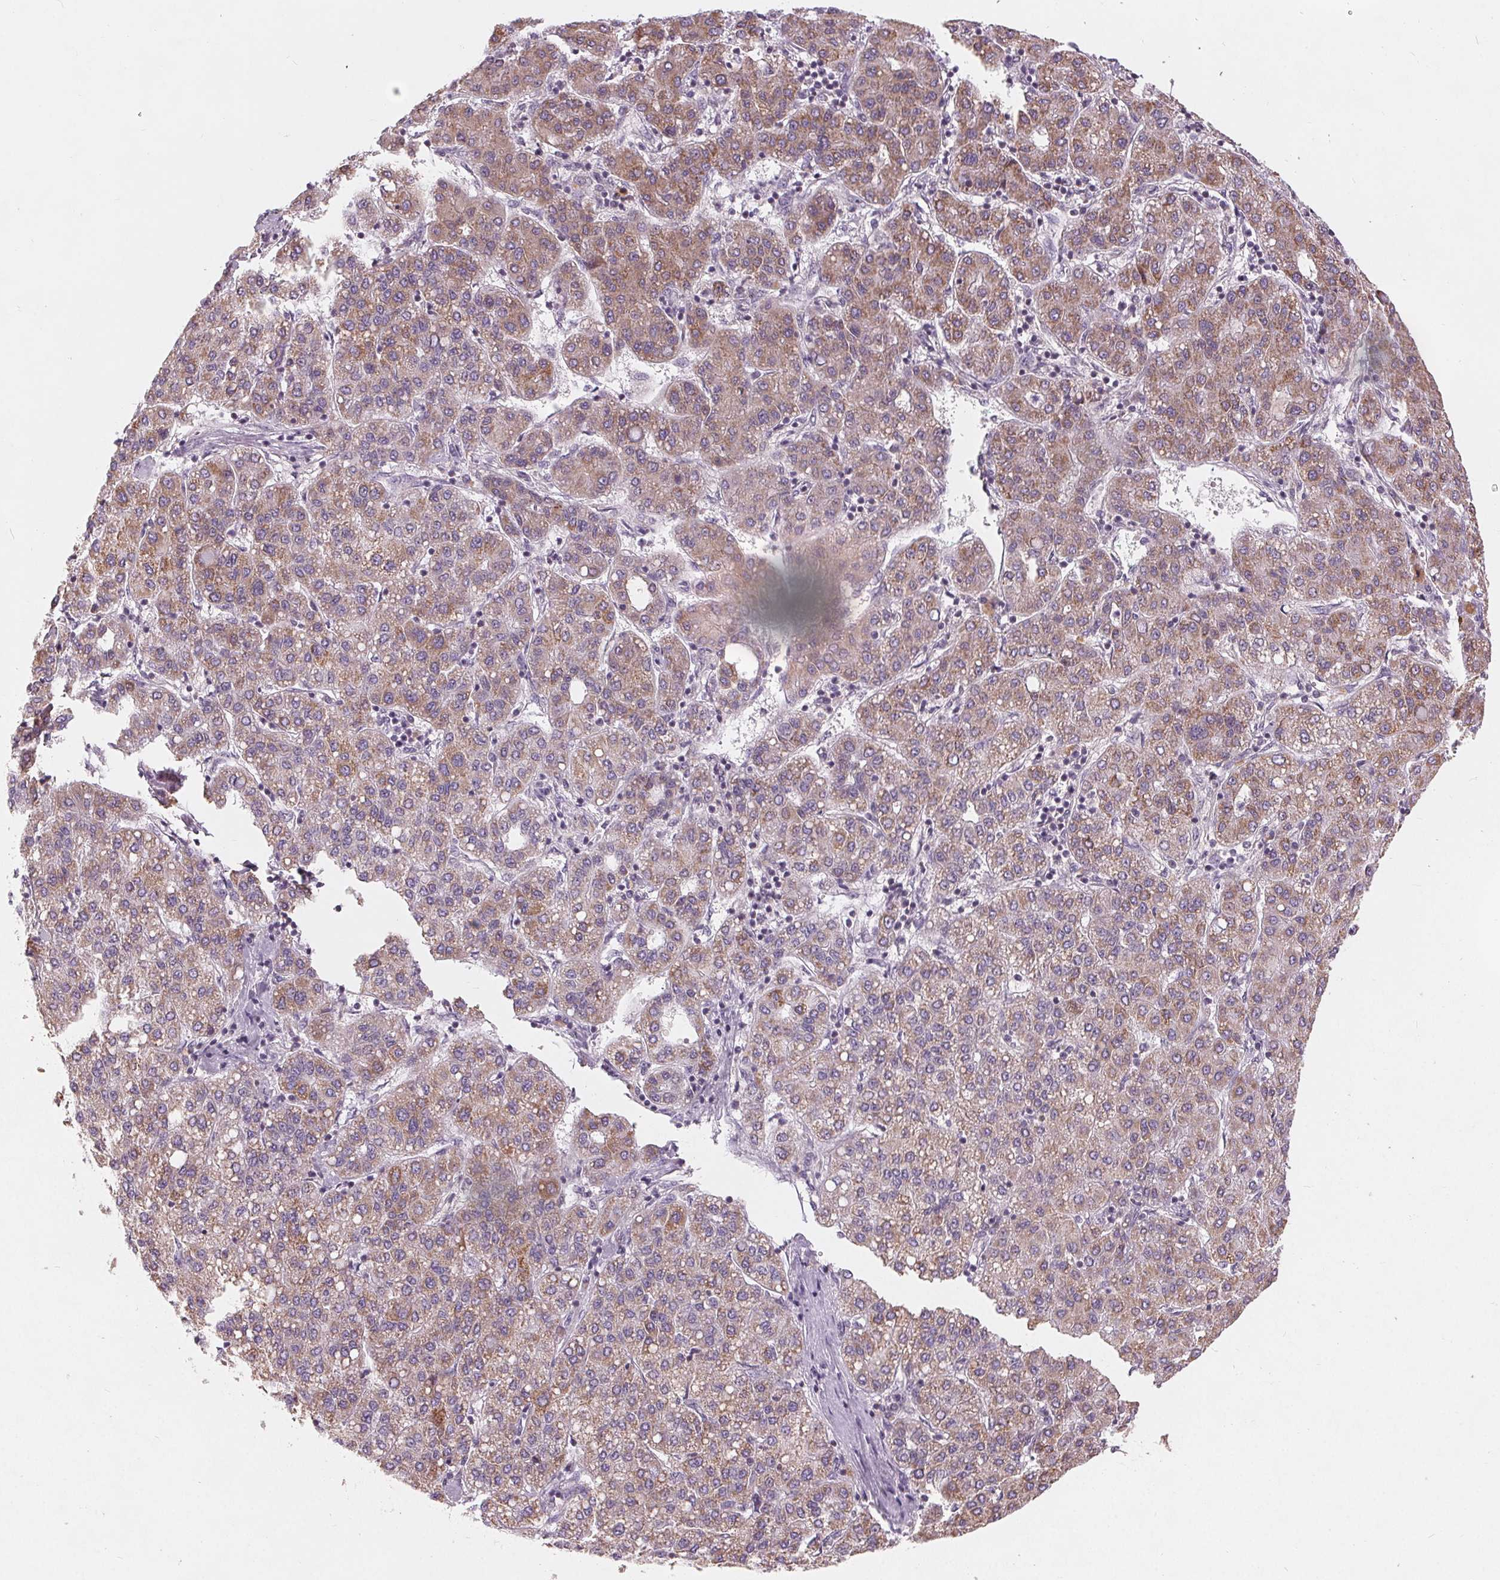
{"staining": {"intensity": "weak", "quantity": ">75%", "location": "cytoplasmic/membranous"}, "tissue": "liver cancer", "cell_type": "Tumor cells", "image_type": "cancer", "snomed": [{"axis": "morphology", "description": "Carcinoma, Hepatocellular, NOS"}, {"axis": "topography", "description": "Liver"}], "caption": "The immunohistochemical stain highlights weak cytoplasmic/membranous expression in tumor cells of liver cancer (hepatocellular carcinoma) tissue.", "gene": "TRIM60", "patient": {"sex": "male", "age": 65}}